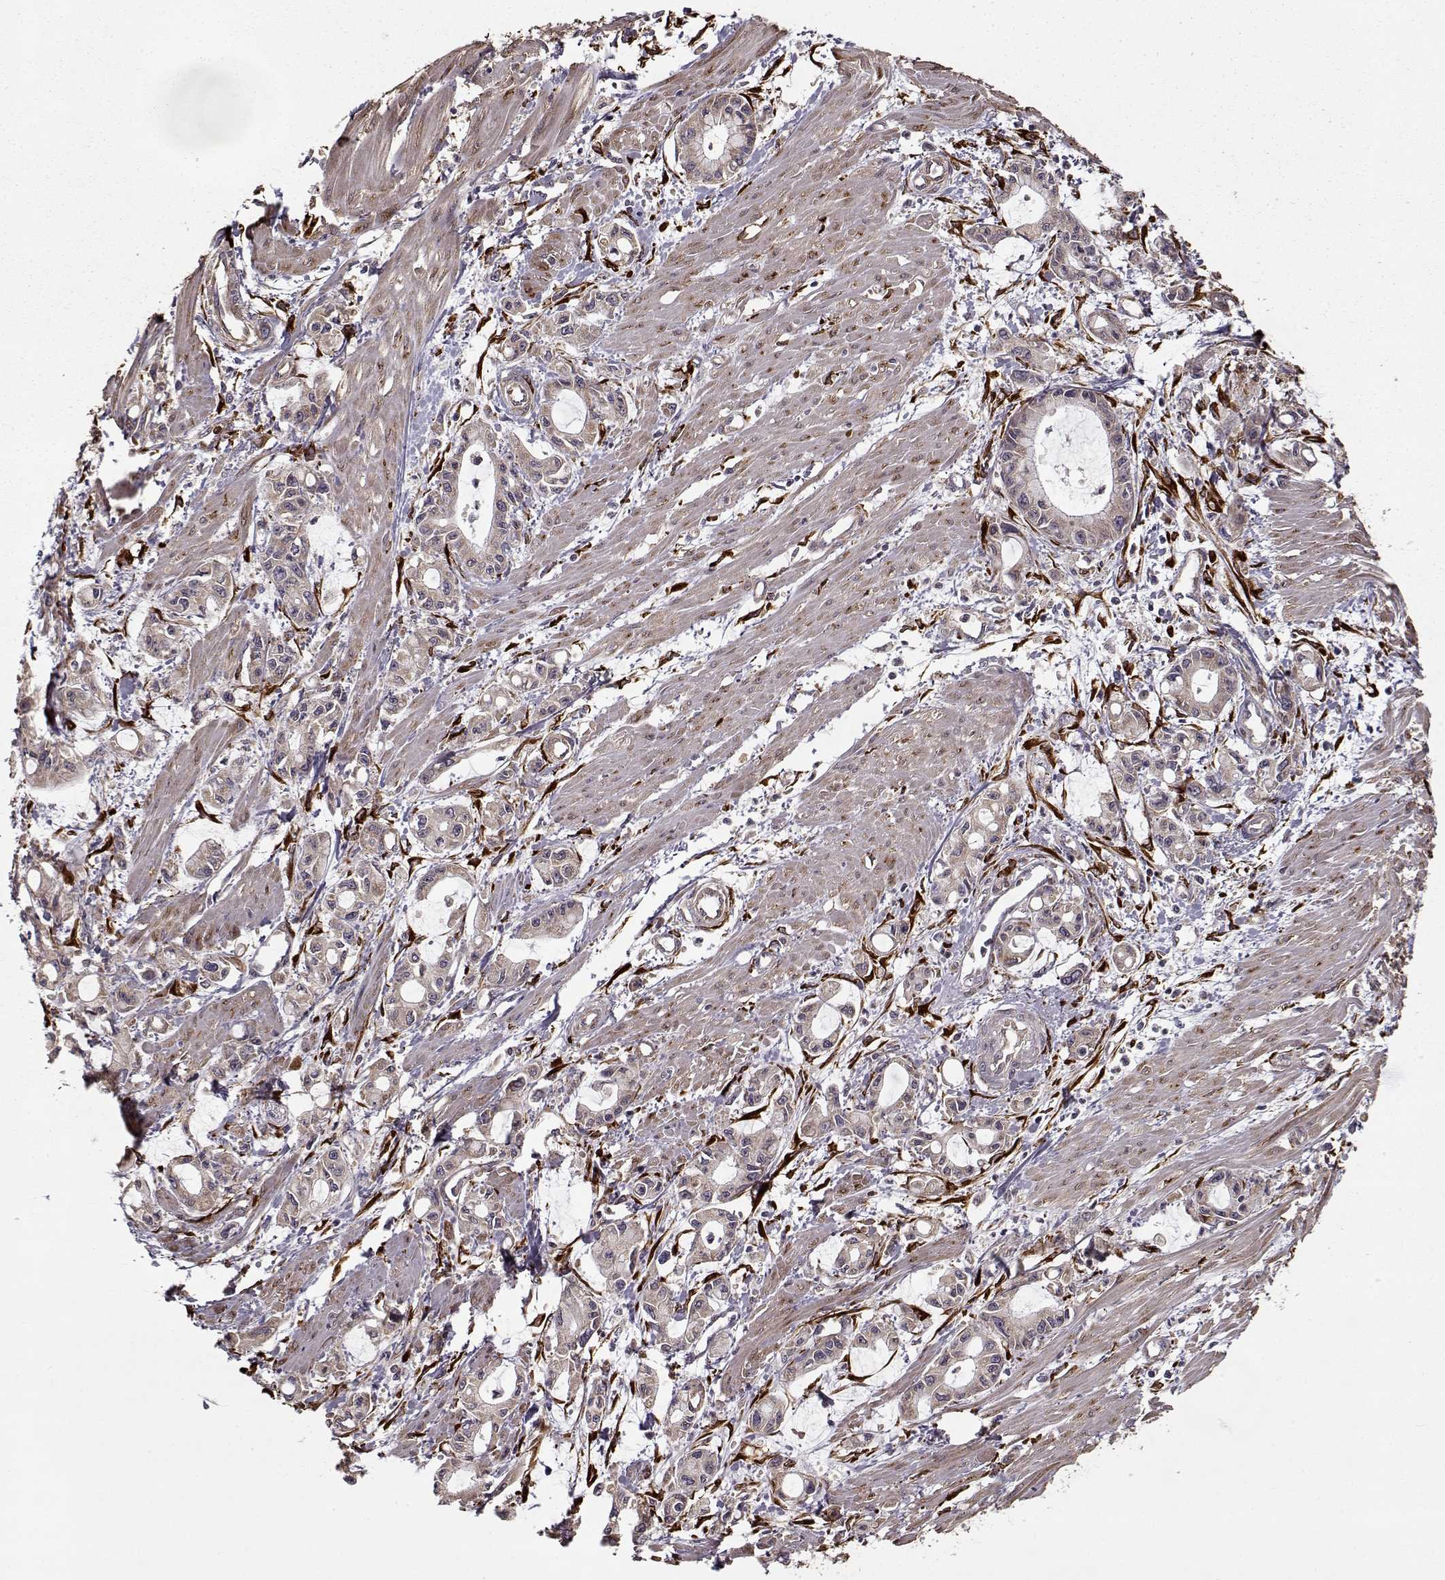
{"staining": {"intensity": "weak", "quantity": ">75%", "location": "cytoplasmic/membranous"}, "tissue": "pancreatic cancer", "cell_type": "Tumor cells", "image_type": "cancer", "snomed": [{"axis": "morphology", "description": "Adenocarcinoma, NOS"}, {"axis": "topography", "description": "Pancreas"}], "caption": "Protein expression by immunohistochemistry demonstrates weak cytoplasmic/membranous staining in about >75% of tumor cells in pancreatic adenocarcinoma. (Stains: DAB in brown, nuclei in blue, Microscopy: brightfield microscopy at high magnification).", "gene": "IMMP1L", "patient": {"sex": "male", "age": 48}}